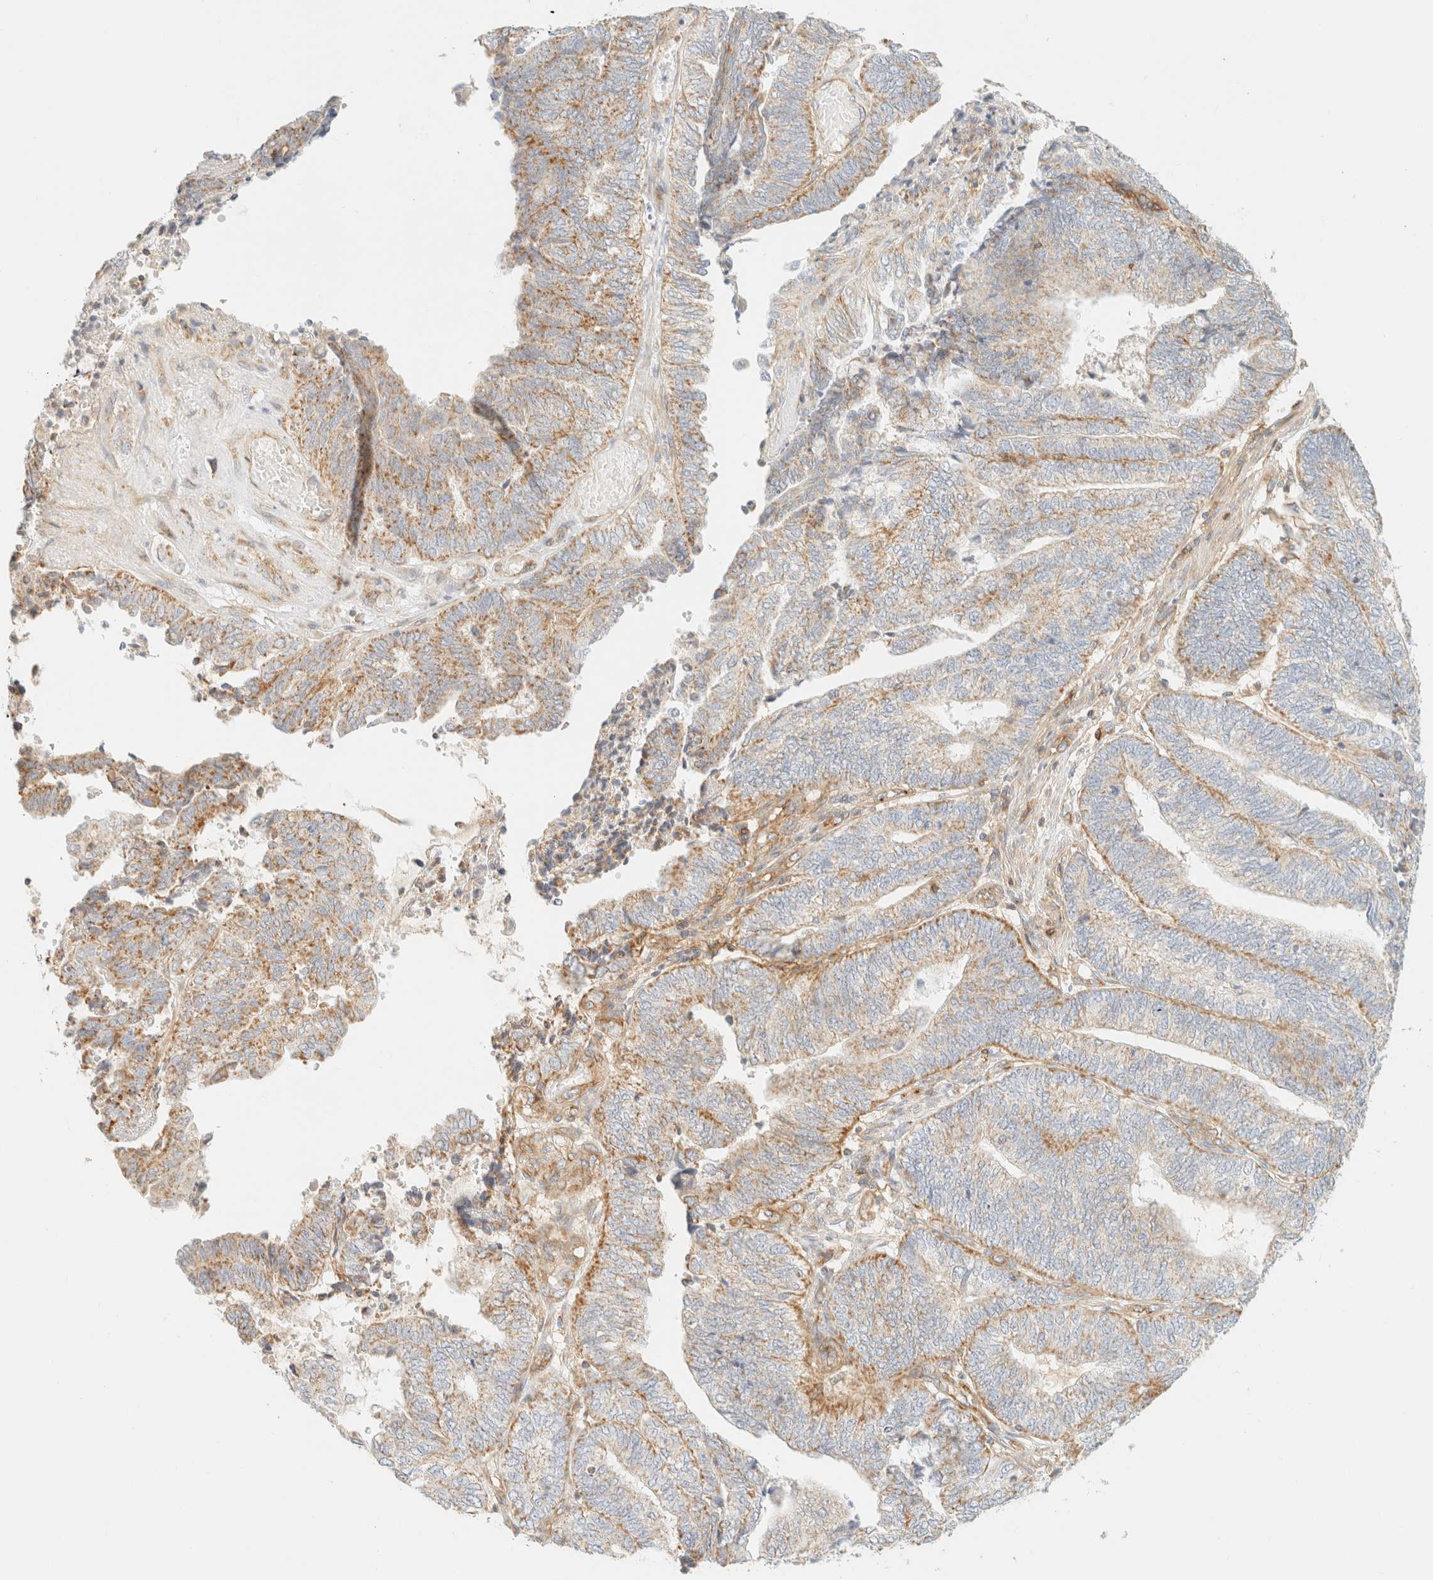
{"staining": {"intensity": "moderate", "quantity": ">75%", "location": "cytoplasmic/membranous"}, "tissue": "endometrial cancer", "cell_type": "Tumor cells", "image_type": "cancer", "snomed": [{"axis": "morphology", "description": "Adenocarcinoma, NOS"}, {"axis": "topography", "description": "Uterus"}, {"axis": "topography", "description": "Endometrium"}], "caption": "A brown stain highlights moderate cytoplasmic/membranous expression of a protein in human adenocarcinoma (endometrial) tumor cells.", "gene": "MRM3", "patient": {"sex": "female", "age": 70}}